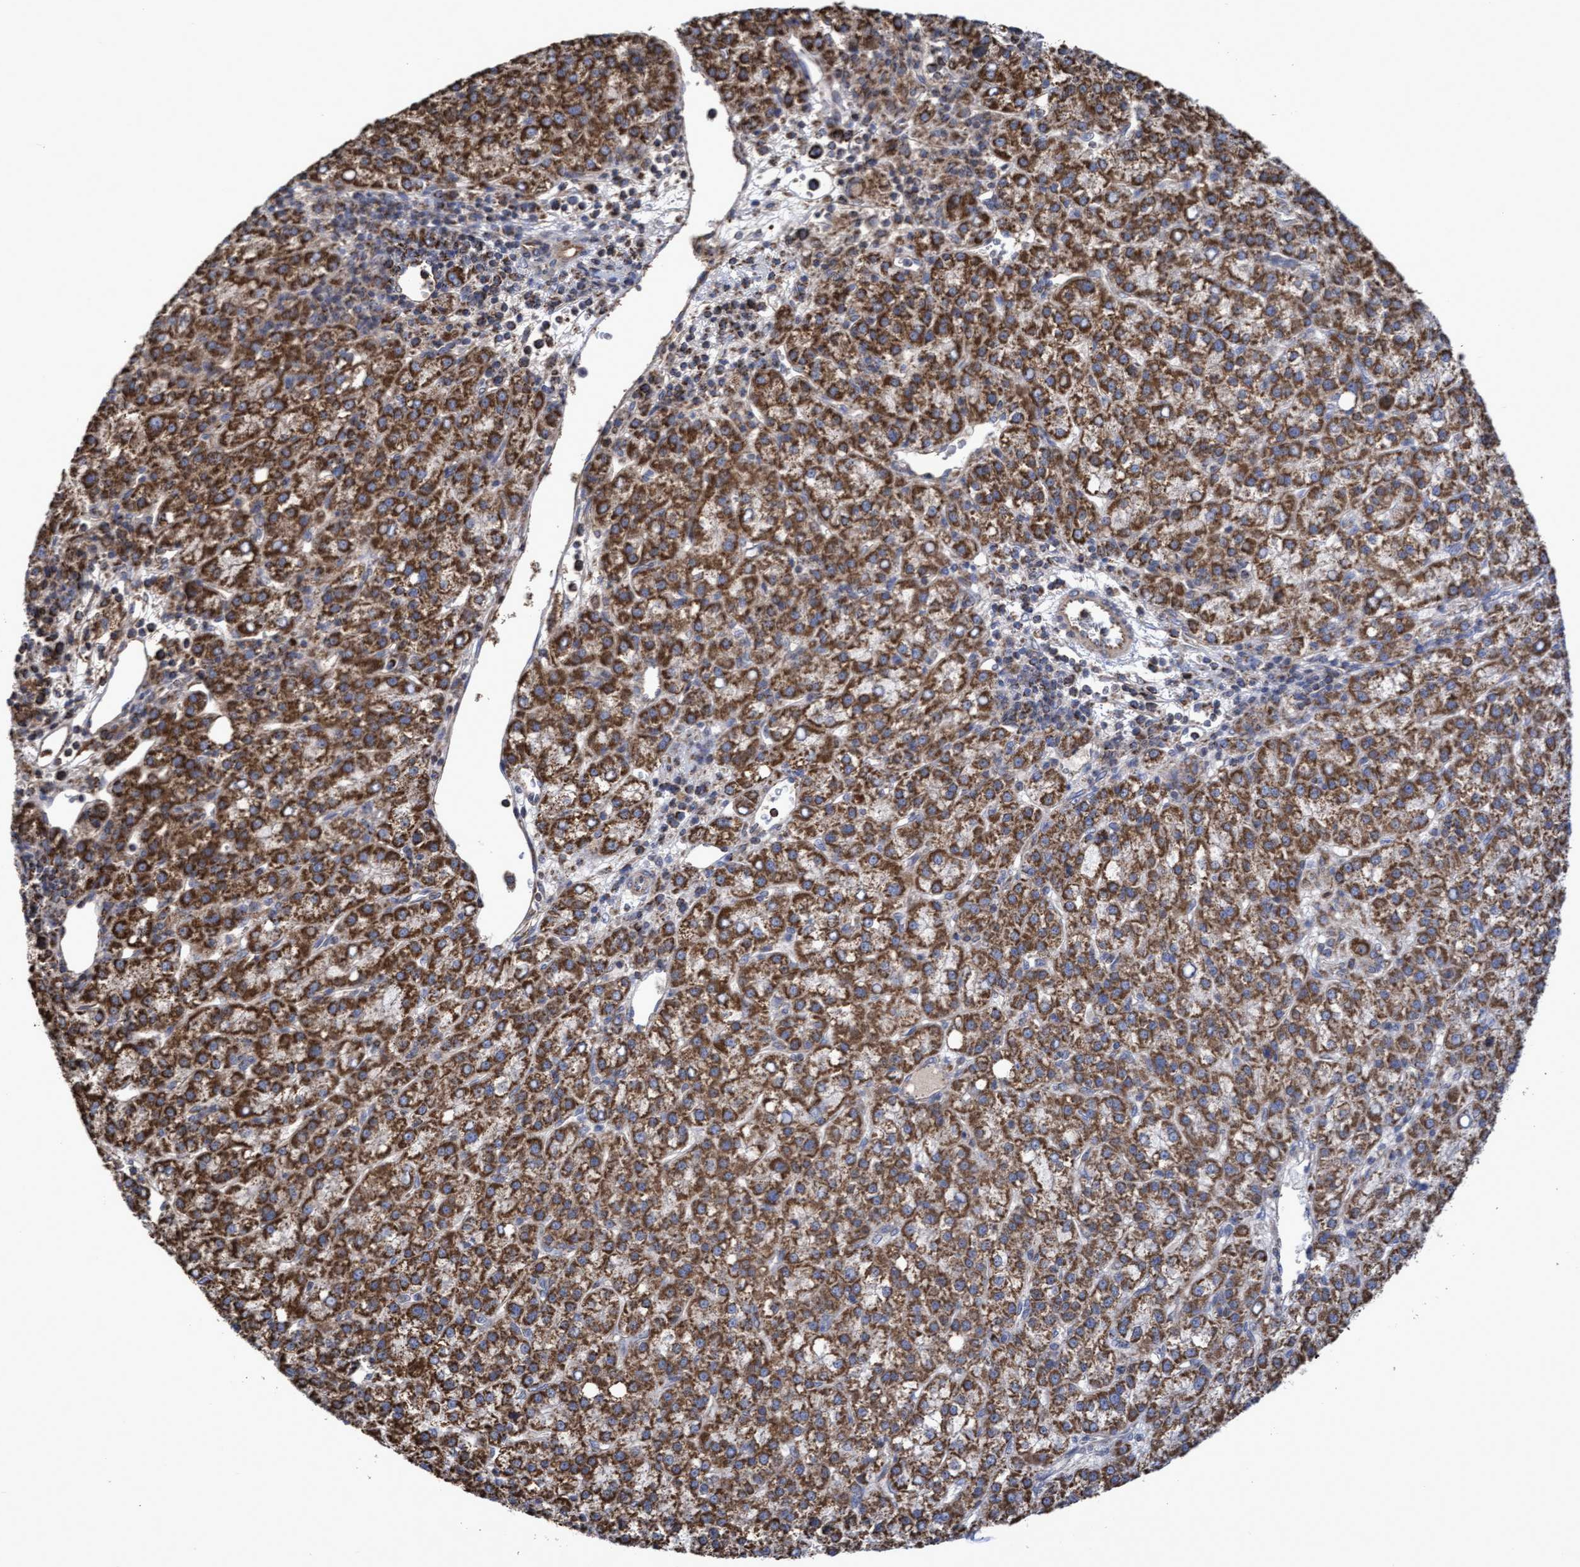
{"staining": {"intensity": "strong", "quantity": ">75%", "location": "cytoplasmic/membranous"}, "tissue": "liver cancer", "cell_type": "Tumor cells", "image_type": "cancer", "snomed": [{"axis": "morphology", "description": "Carcinoma, Hepatocellular, NOS"}, {"axis": "topography", "description": "Liver"}], "caption": "High-magnification brightfield microscopy of liver cancer stained with DAB (brown) and counterstained with hematoxylin (blue). tumor cells exhibit strong cytoplasmic/membranous positivity is identified in approximately>75% of cells. Nuclei are stained in blue.", "gene": "COBL", "patient": {"sex": "female", "age": 58}}